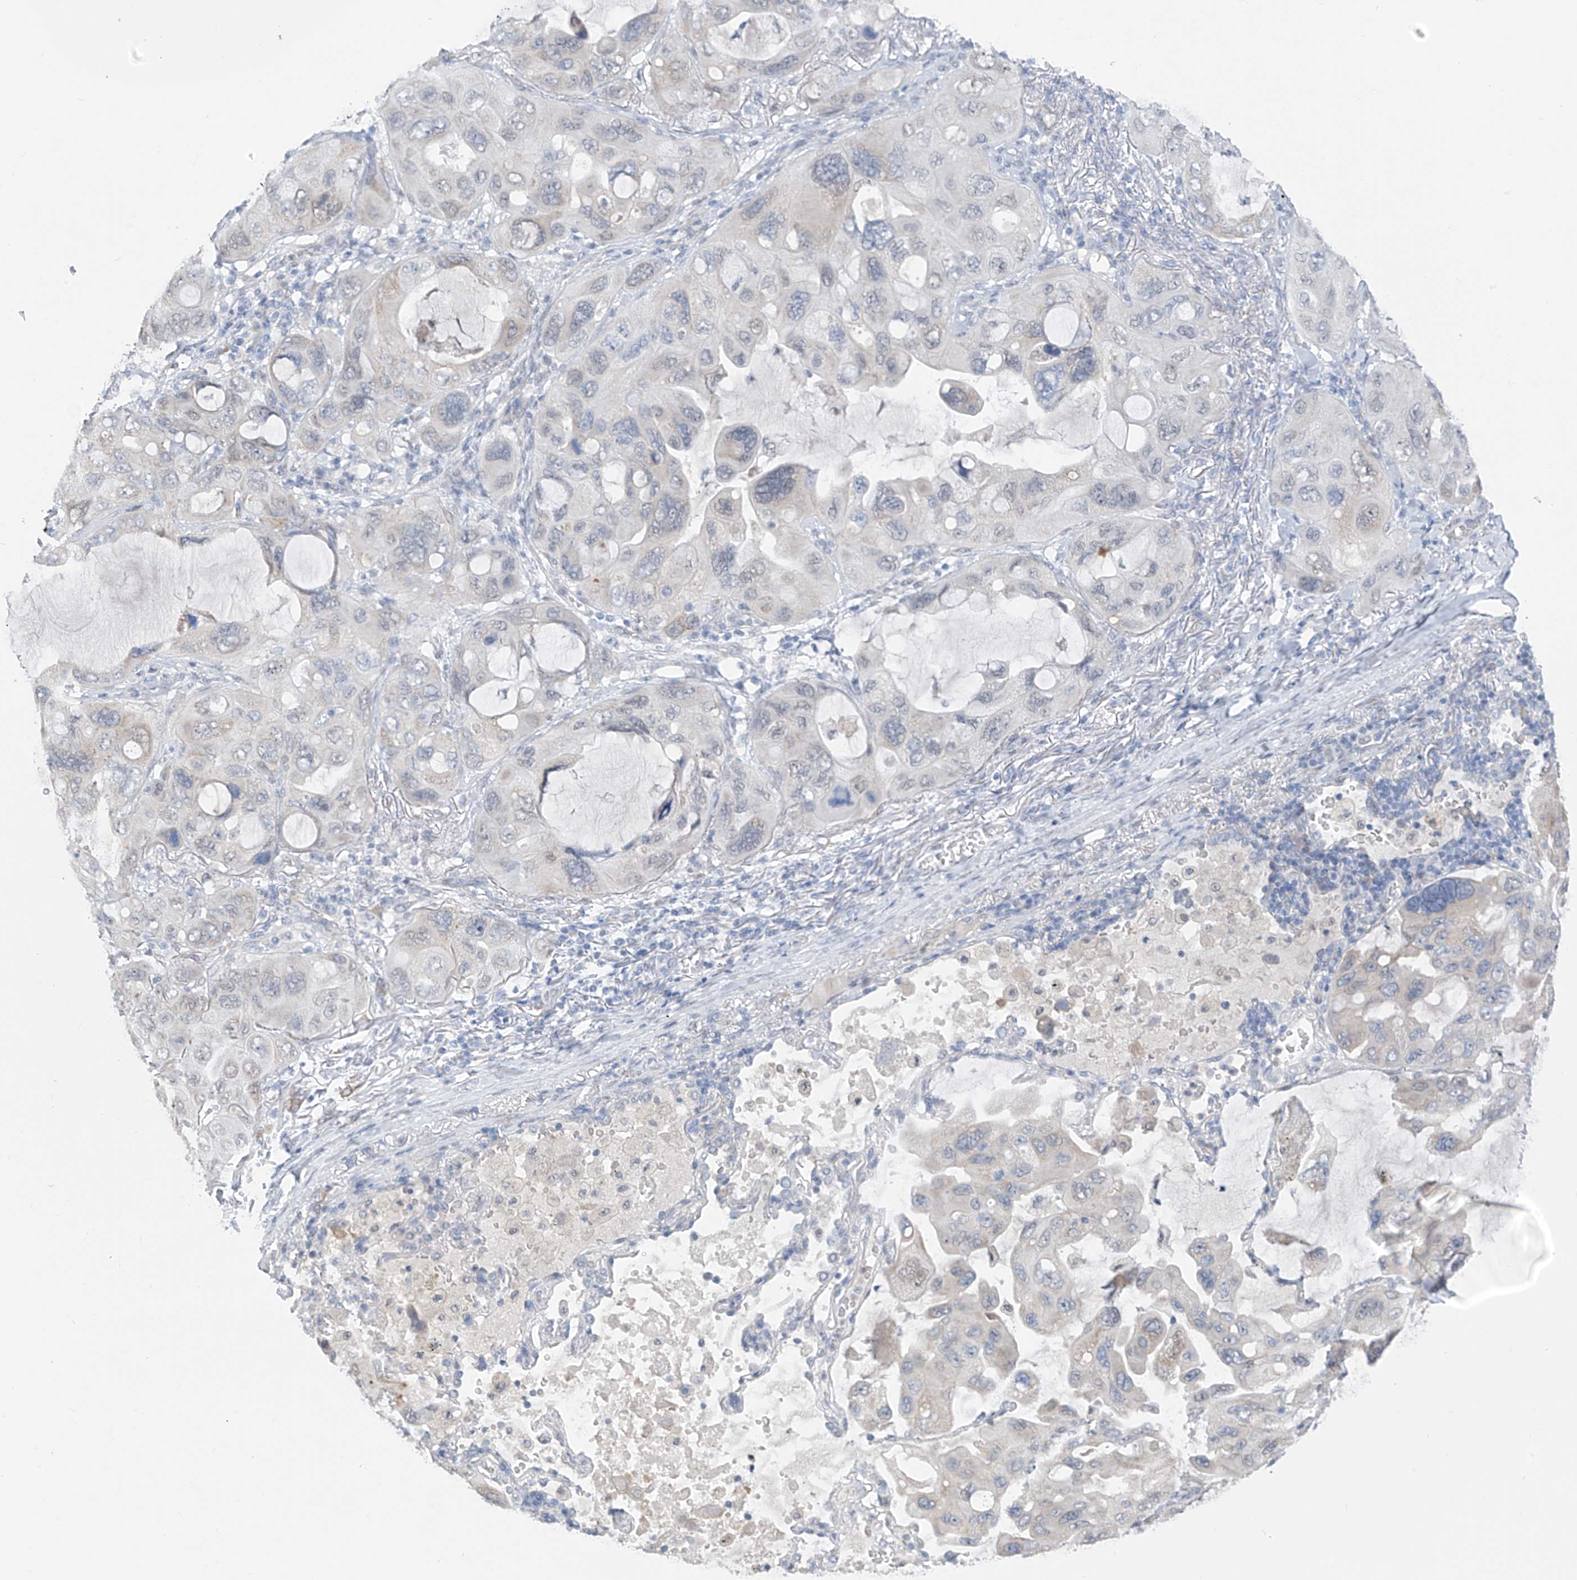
{"staining": {"intensity": "negative", "quantity": "none", "location": "none"}, "tissue": "lung cancer", "cell_type": "Tumor cells", "image_type": "cancer", "snomed": [{"axis": "morphology", "description": "Squamous cell carcinoma, NOS"}, {"axis": "topography", "description": "Lung"}], "caption": "A high-resolution histopathology image shows immunohistochemistry staining of lung cancer (squamous cell carcinoma), which exhibits no significant expression in tumor cells.", "gene": "CYP4V2", "patient": {"sex": "female", "age": 73}}